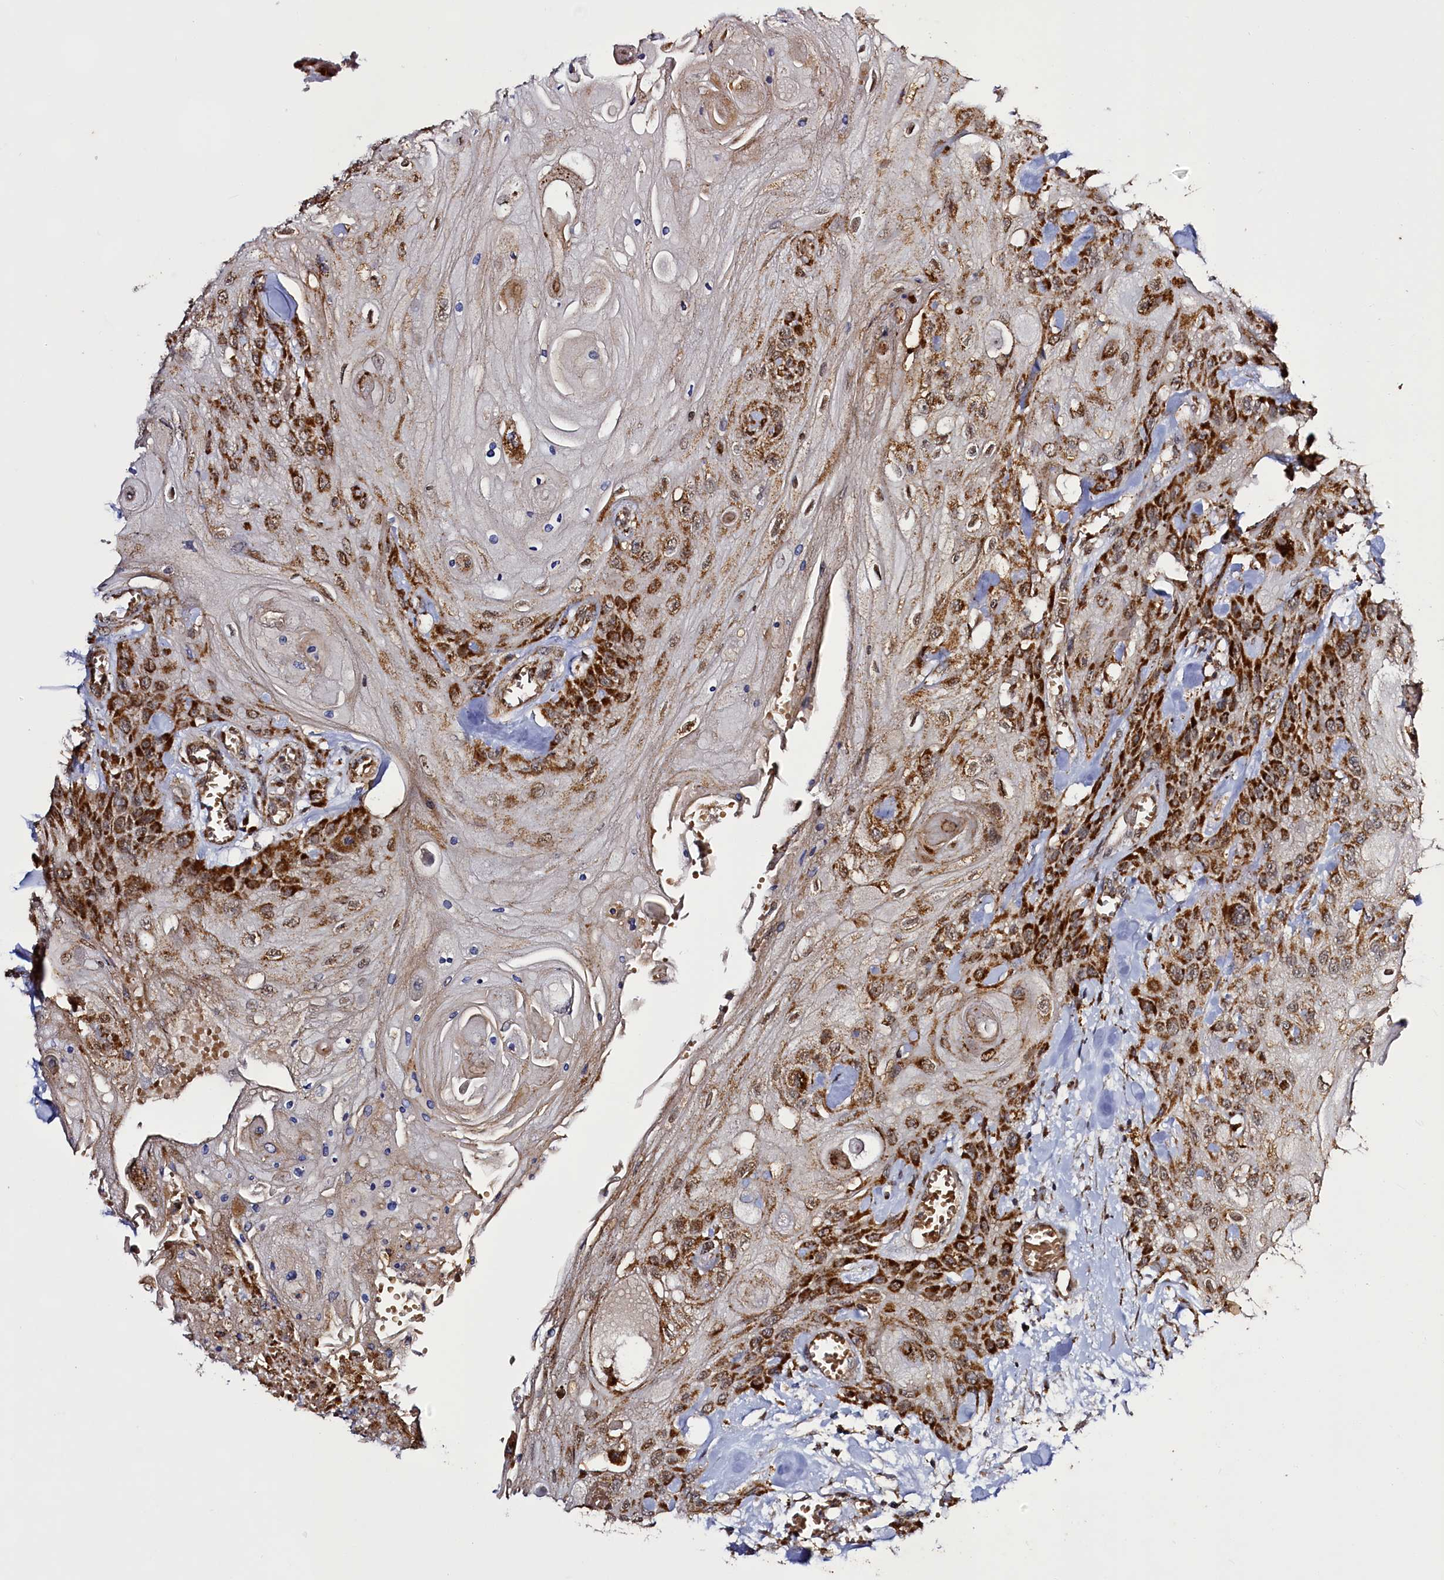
{"staining": {"intensity": "strong", "quantity": "25%-75%", "location": "cytoplasmic/membranous"}, "tissue": "head and neck cancer", "cell_type": "Tumor cells", "image_type": "cancer", "snomed": [{"axis": "morphology", "description": "Squamous cell carcinoma, NOS"}, {"axis": "topography", "description": "Head-Neck"}], "caption": "The photomicrograph demonstrates immunohistochemical staining of head and neck squamous cell carcinoma. There is strong cytoplasmic/membranous staining is identified in about 25%-75% of tumor cells.", "gene": "DYNC2H1", "patient": {"sex": "female", "age": 43}}